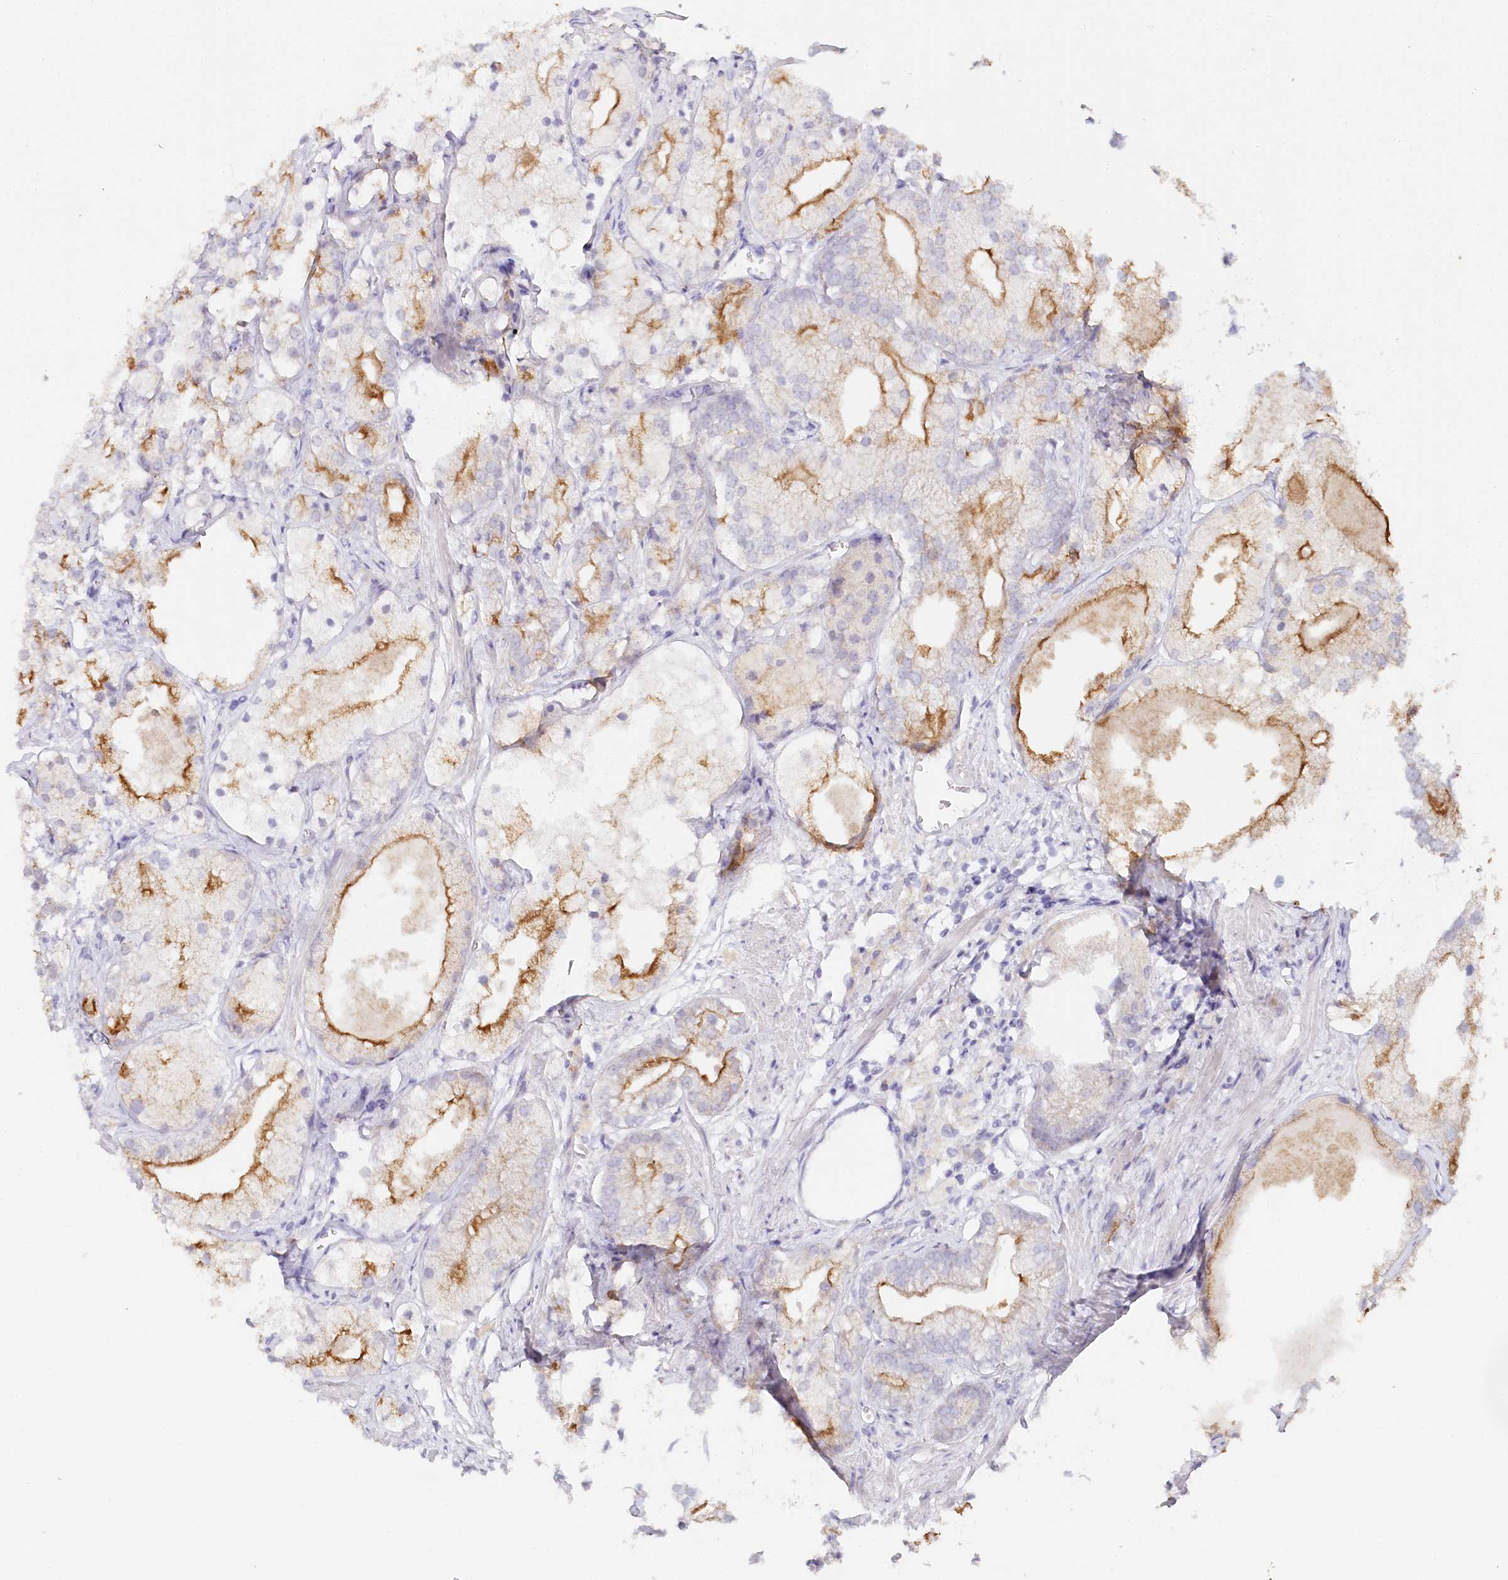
{"staining": {"intensity": "moderate", "quantity": "25%-75%", "location": "cytoplasmic/membranous"}, "tissue": "prostate cancer", "cell_type": "Tumor cells", "image_type": "cancer", "snomed": [{"axis": "morphology", "description": "Adenocarcinoma, Low grade"}, {"axis": "topography", "description": "Prostate"}], "caption": "Prostate cancer stained with DAB immunohistochemistry shows medium levels of moderate cytoplasmic/membranous expression in about 25%-75% of tumor cells.", "gene": "TP53", "patient": {"sex": "male", "age": 69}}